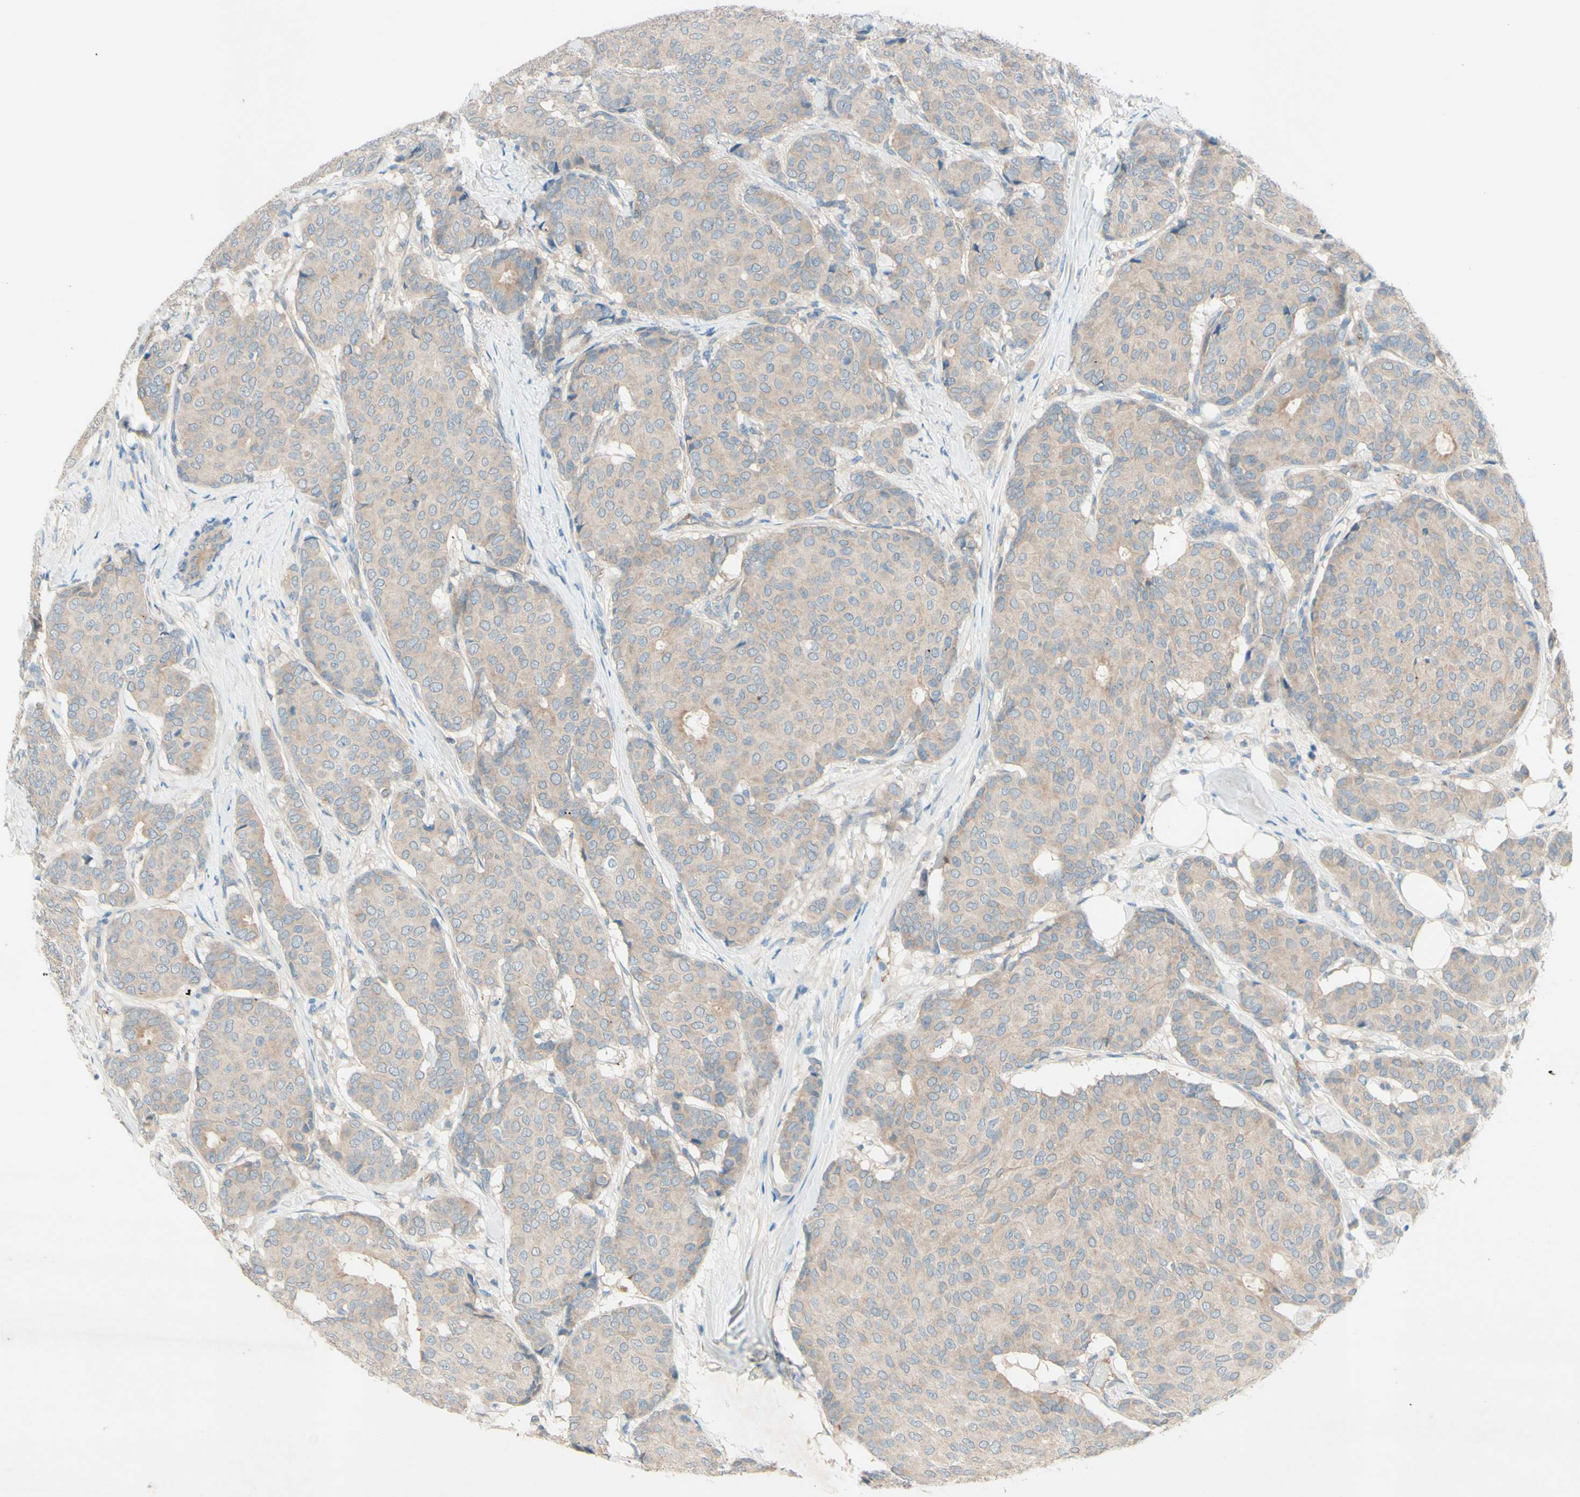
{"staining": {"intensity": "weak", "quantity": ">75%", "location": "cytoplasmic/membranous"}, "tissue": "breast cancer", "cell_type": "Tumor cells", "image_type": "cancer", "snomed": [{"axis": "morphology", "description": "Duct carcinoma"}, {"axis": "topography", "description": "Breast"}], "caption": "A photomicrograph showing weak cytoplasmic/membranous positivity in approximately >75% of tumor cells in intraductal carcinoma (breast), as visualized by brown immunohistochemical staining.", "gene": "IL2", "patient": {"sex": "female", "age": 75}}